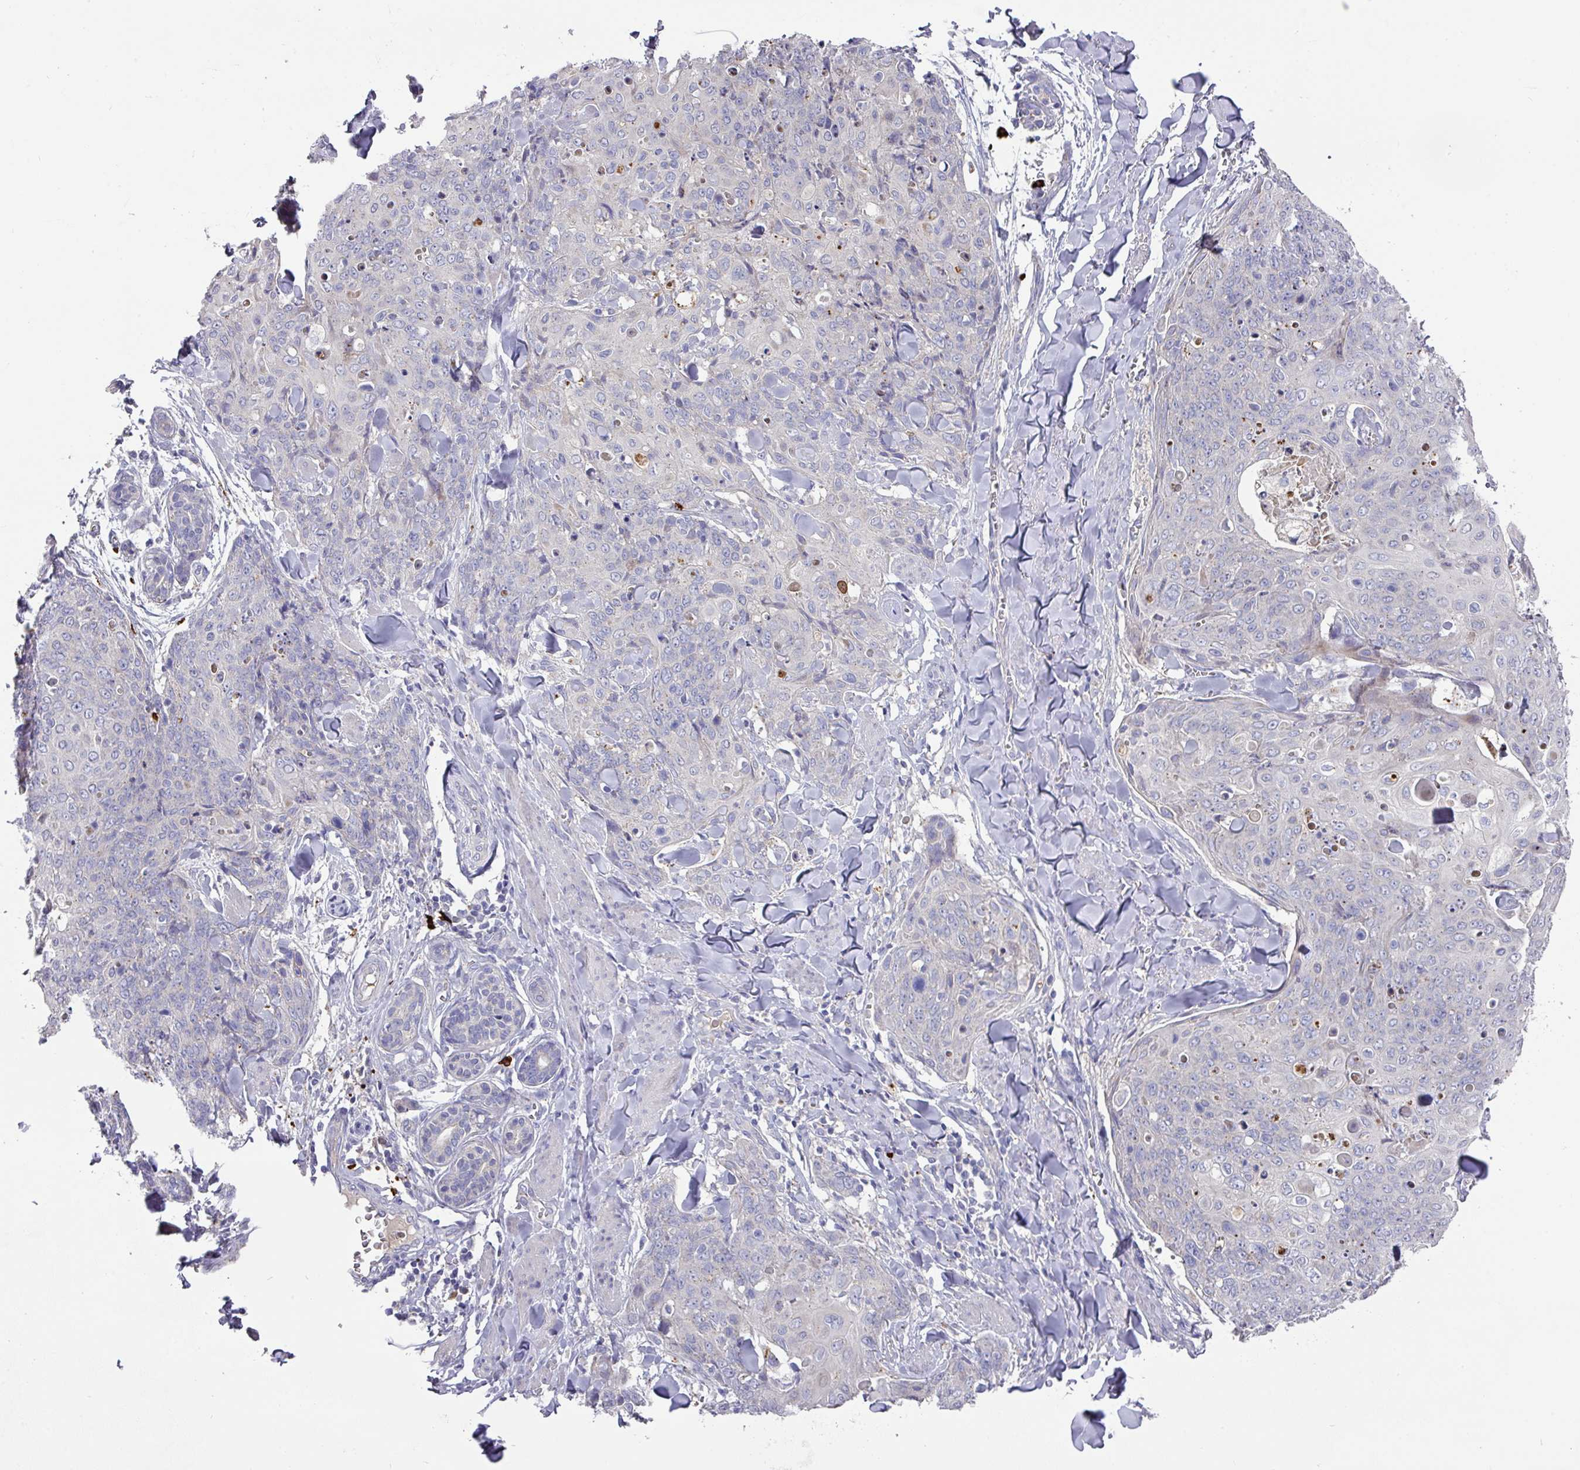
{"staining": {"intensity": "negative", "quantity": "none", "location": "none"}, "tissue": "skin cancer", "cell_type": "Tumor cells", "image_type": "cancer", "snomed": [{"axis": "morphology", "description": "Squamous cell carcinoma, NOS"}, {"axis": "topography", "description": "Skin"}, {"axis": "topography", "description": "Vulva"}], "caption": "Immunohistochemistry (IHC) of human squamous cell carcinoma (skin) exhibits no positivity in tumor cells.", "gene": "IL4R", "patient": {"sex": "female", "age": 85}}